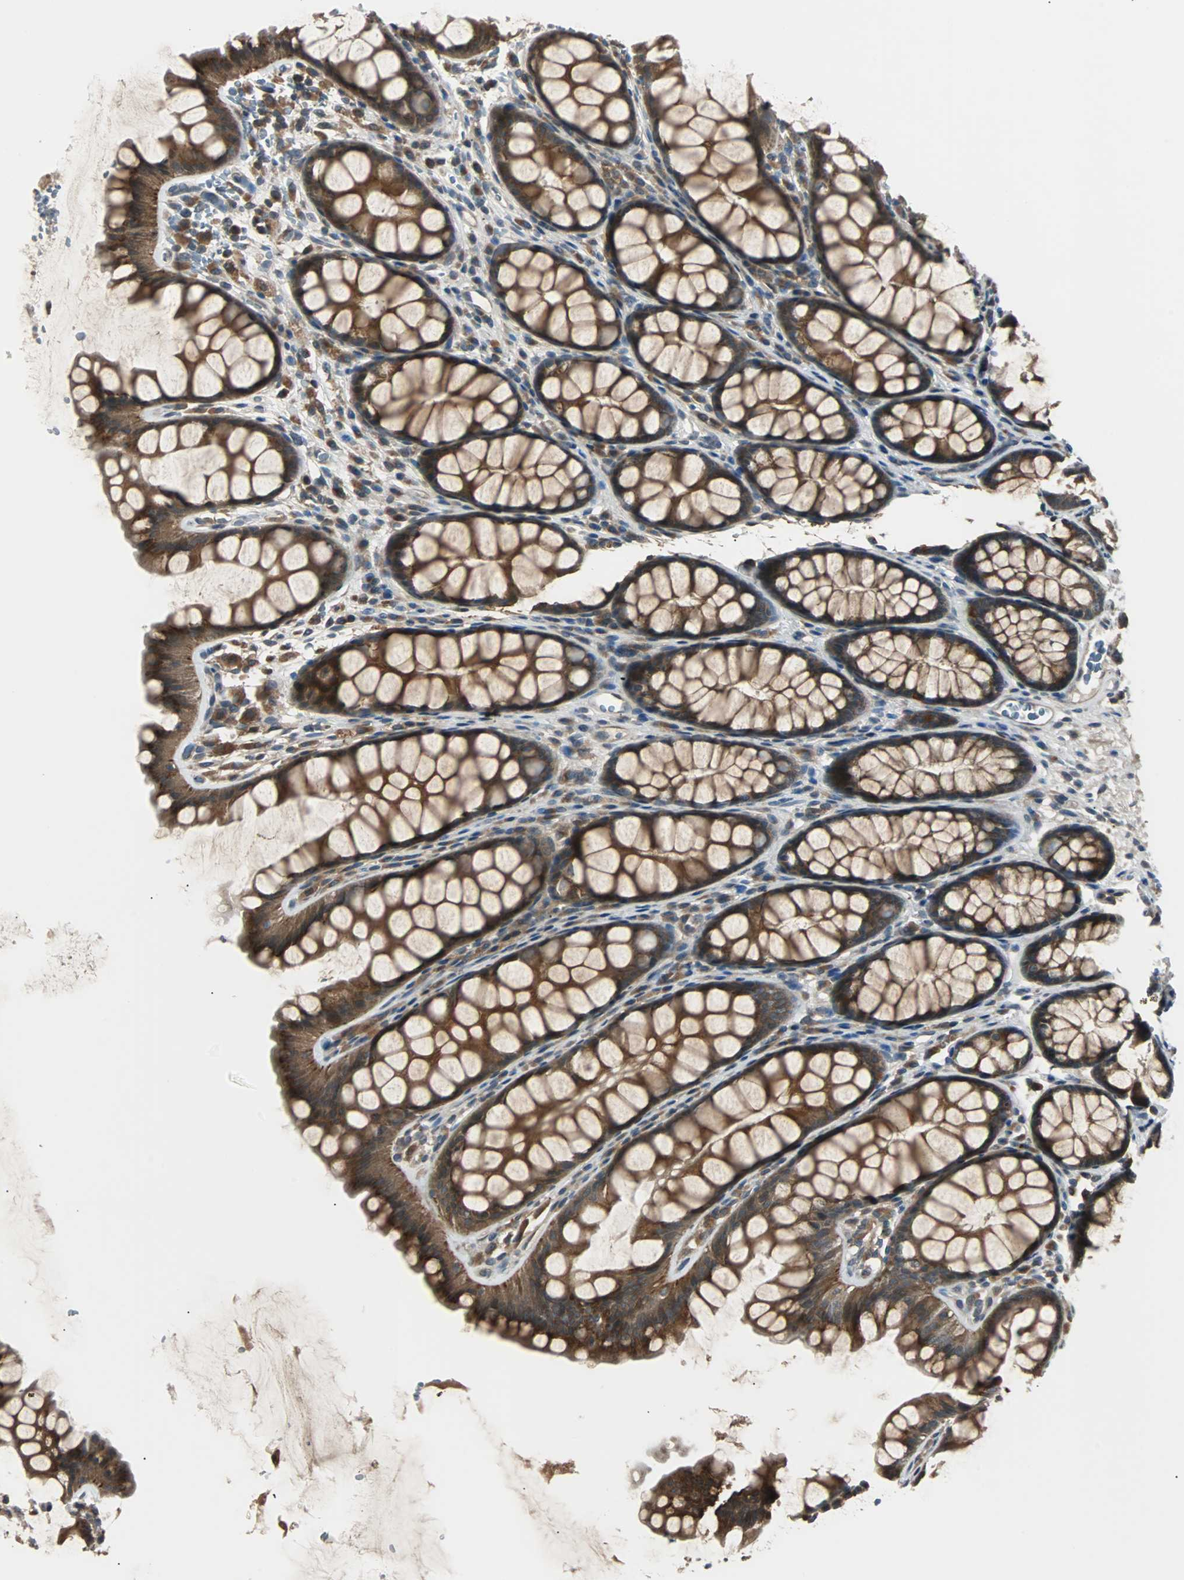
{"staining": {"intensity": "weak", "quantity": ">75%", "location": "cytoplasmic/membranous"}, "tissue": "colon", "cell_type": "Endothelial cells", "image_type": "normal", "snomed": [{"axis": "morphology", "description": "Normal tissue, NOS"}, {"axis": "topography", "description": "Colon"}], "caption": "An immunohistochemistry micrograph of unremarkable tissue is shown. Protein staining in brown shows weak cytoplasmic/membranous positivity in colon within endothelial cells. The staining was performed using DAB, with brown indicating positive protein expression. Nuclei are stained blue with hematoxylin.", "gene": "ARF1", "patient": {"sex": "female", "age": 55}}